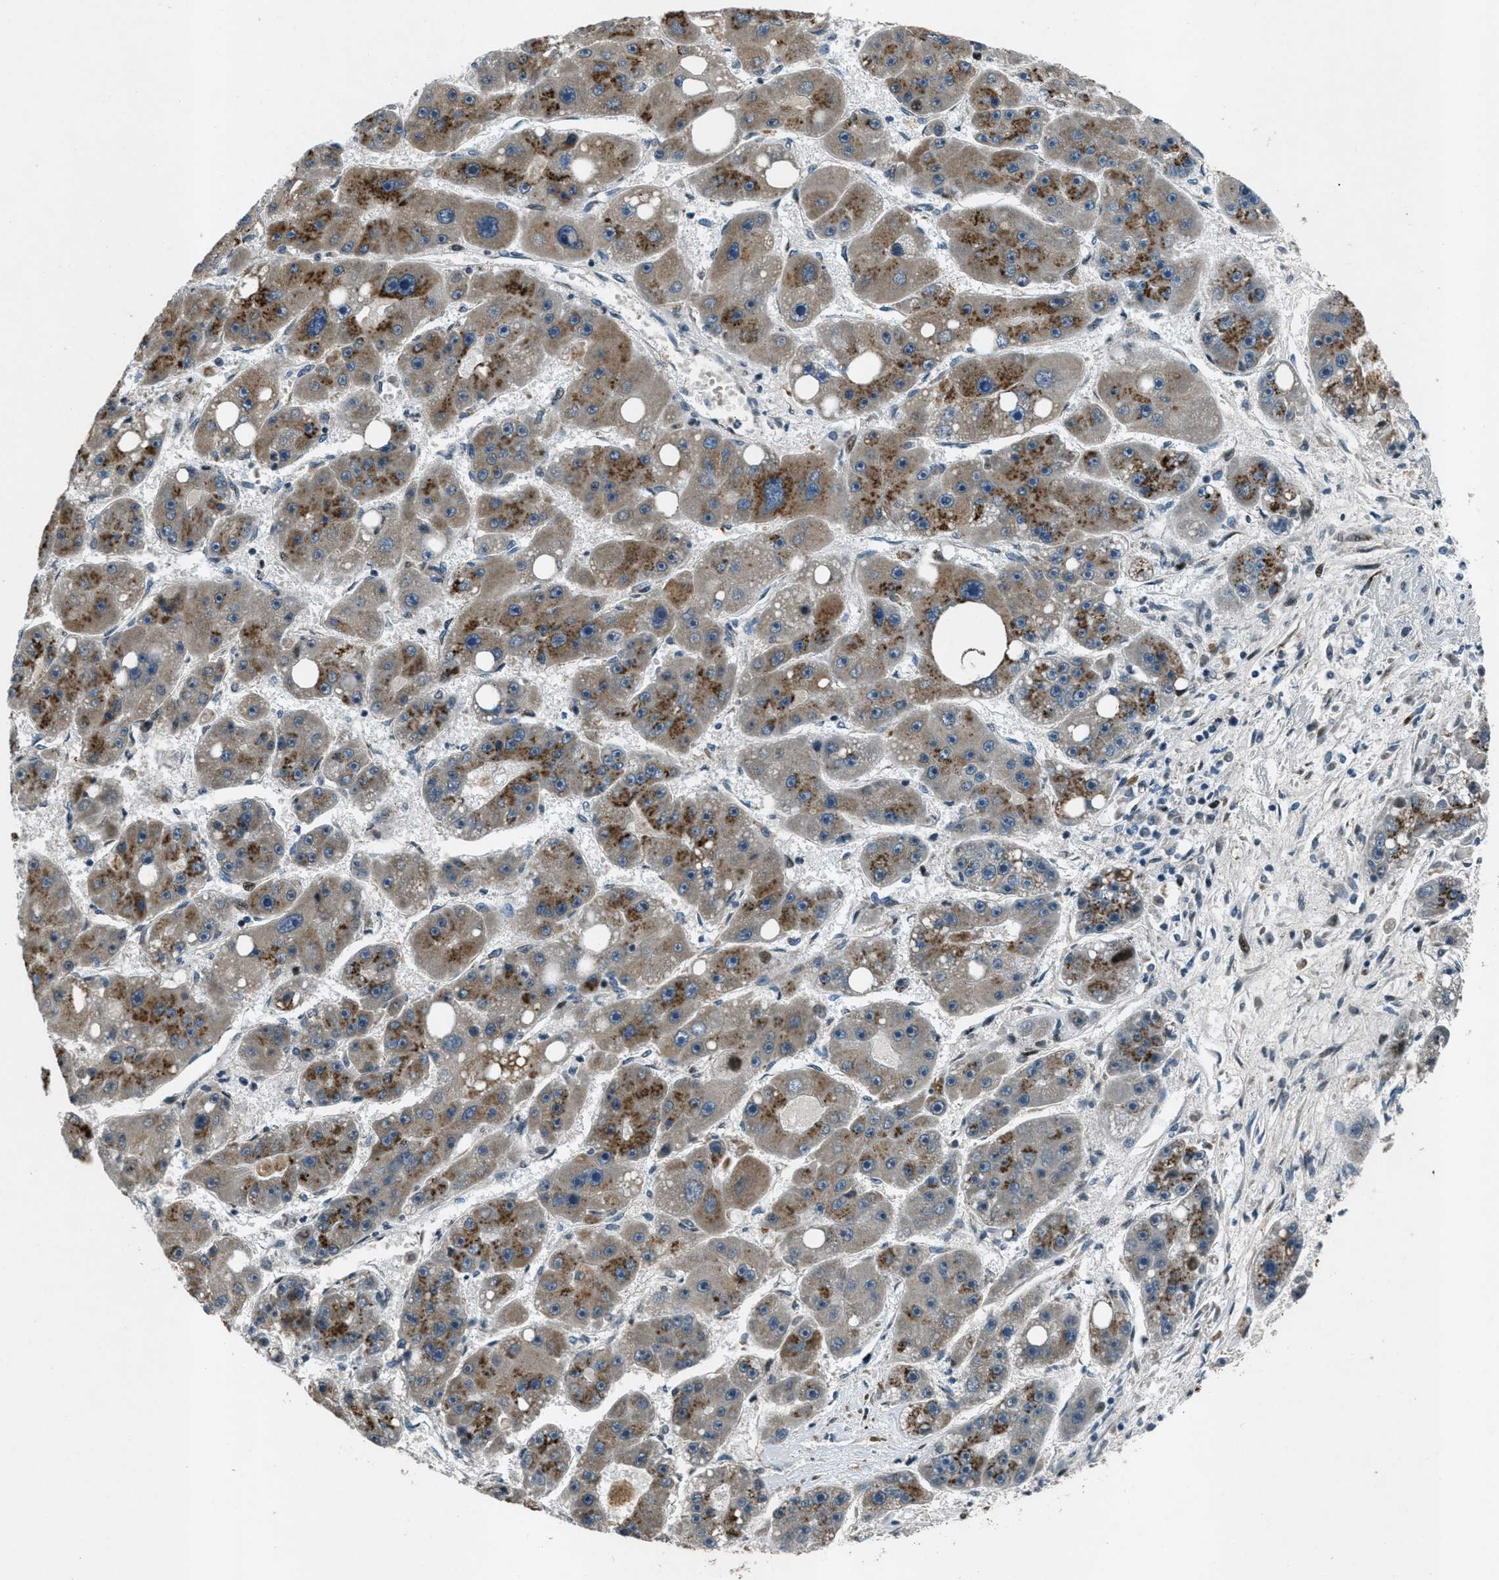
{"staining": {"intensity": "moderate", "quantity": "25%-75%", "location": "cytoplasmic/membranous"}, "tissue": "liver cancer", "cell_type": "Tumor cells", "image_type": "cancer", "snomed": [{"axis": "morphology", "description": "Carcinoma, Hepatocellular, NOS"}, {"axis": "topography", "description": "Liver"}], "caption": "This is a histology image of immunohistochemistry staining of hepatocellular carcinoma (liver), which shows moderate expression in the cytoplasmic/membranous of tumor cells.", "gene": "GPC6", "patient": {"sex": "female", "age": 61}}